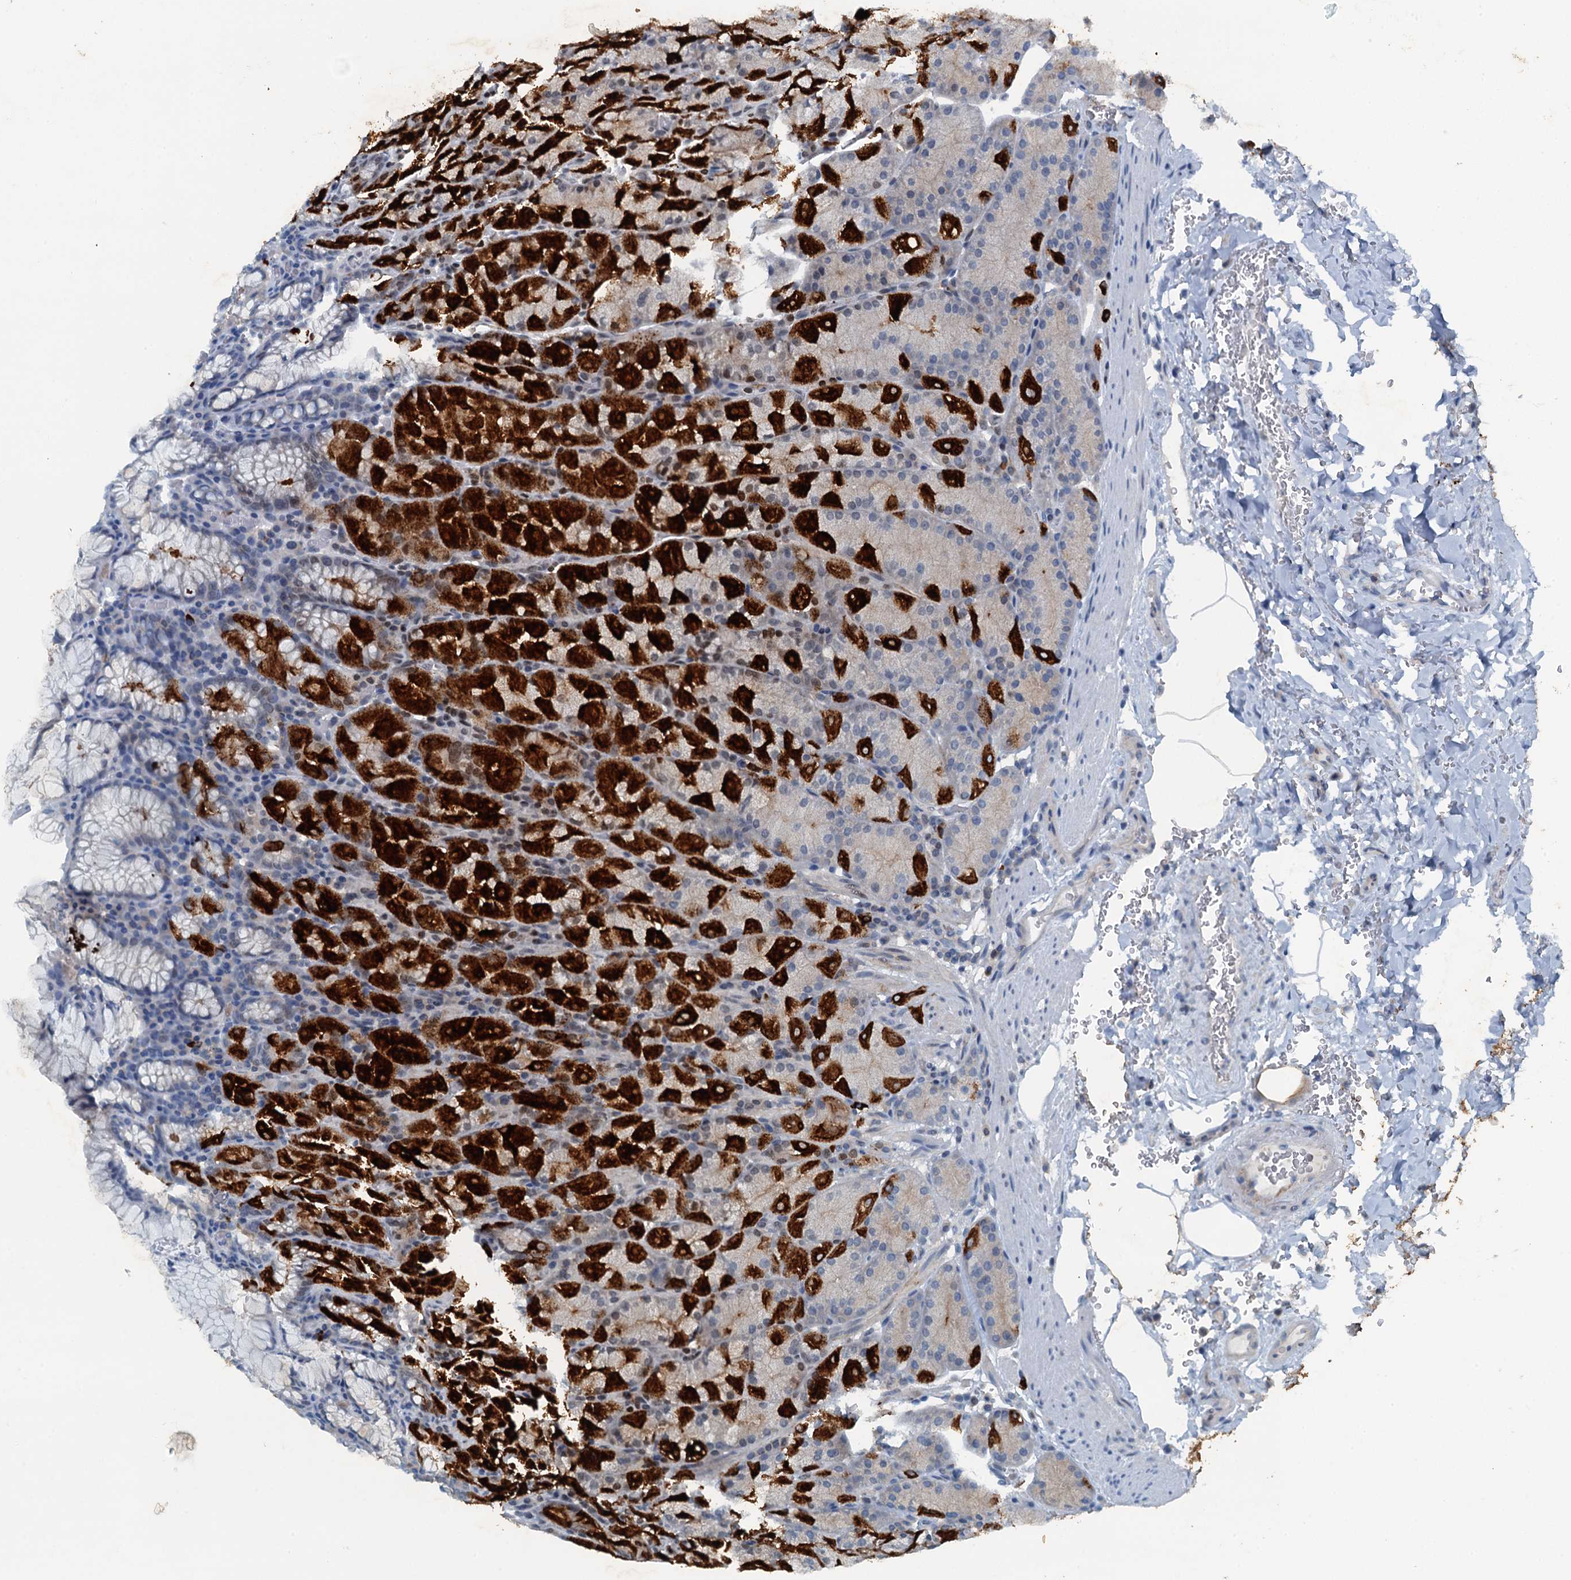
{"staining": {"intensity": "strong", "quantity": "25%-75%", "location": "cytoplasmic/membranous"}, "tissue": "stomach", "cell_type": "Glandular cells", "image_type": "normal", "snomed": [{"axis": "morphology", "description": "Normal tissue, NOS"}, {"axis": "topography", "description": "Stomach, upper"}, {"axis": "topography", "description": "Stomach, lower"}], "caption": "Strong cytoplasmic/membranous protein expression is seen in approximately 25%-75% of glandular cells in stomach. The staining is performed using DAB brown chromogen to label protein expression. The nuclei are counter-stained blue using hematoxylin.", "gene": "CBLIF", "patient": {"sex": "male", "age": 80}}